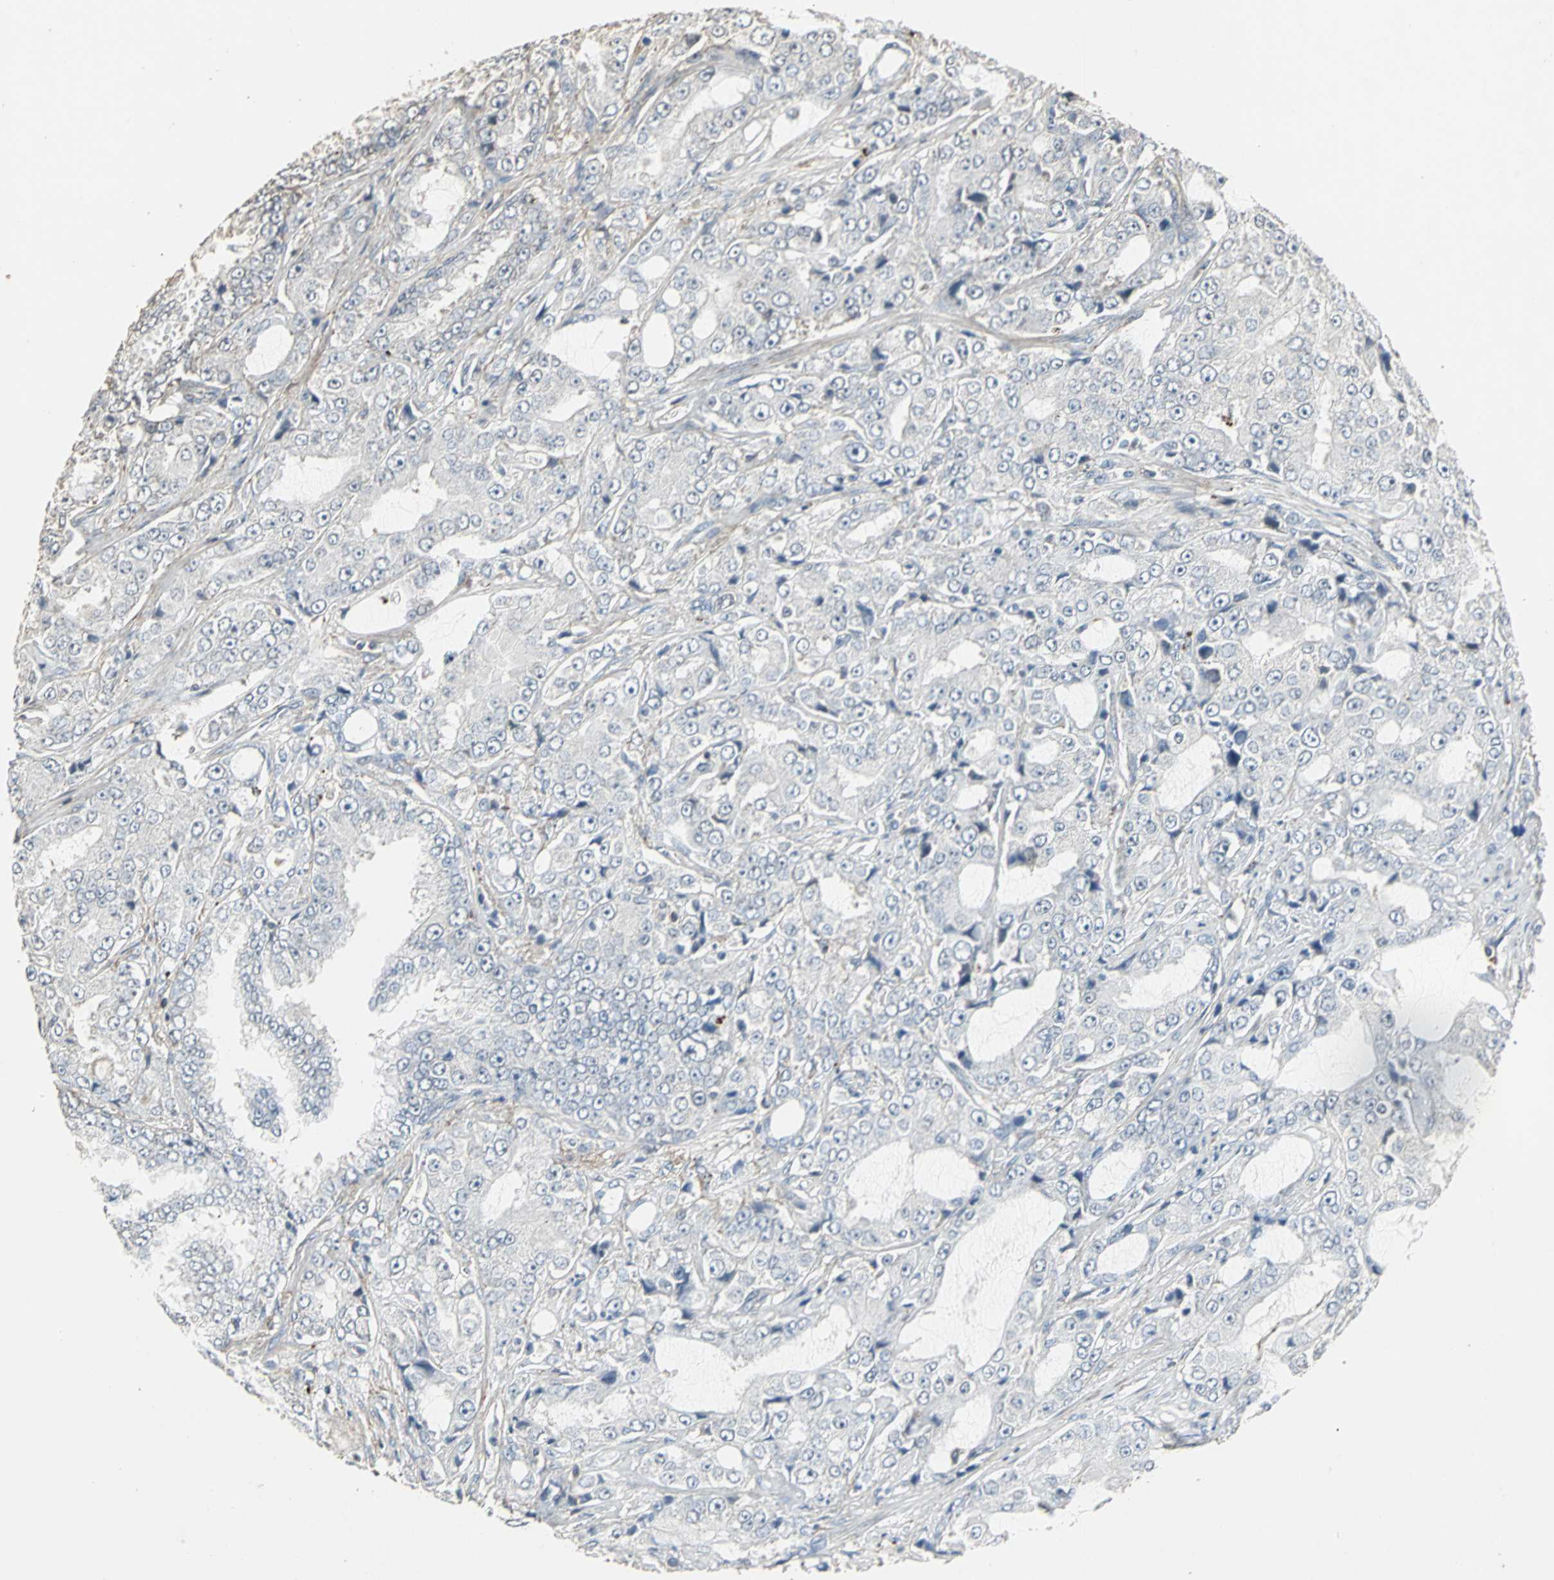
{"staining": {"intensity": "negative", "quantity": "none", "location": "none"}, "tissue": "prostate cancer", "cell_type": "Tumor cells", "image_type": "cancer", "snomed": [{"axis": "morphology", "description": "Adenocarcinoma, High grade"}, {"axis": "topography", "description": "Prostate"}], "caption": "Human adenocarcinoma (high-grade) (prostate) stained for a protein using immunohistochemistry (IHC) displays no expression in tumor cells.", "gene": "DNAJB4", "patient": {"sex": "male", "age": 73}}